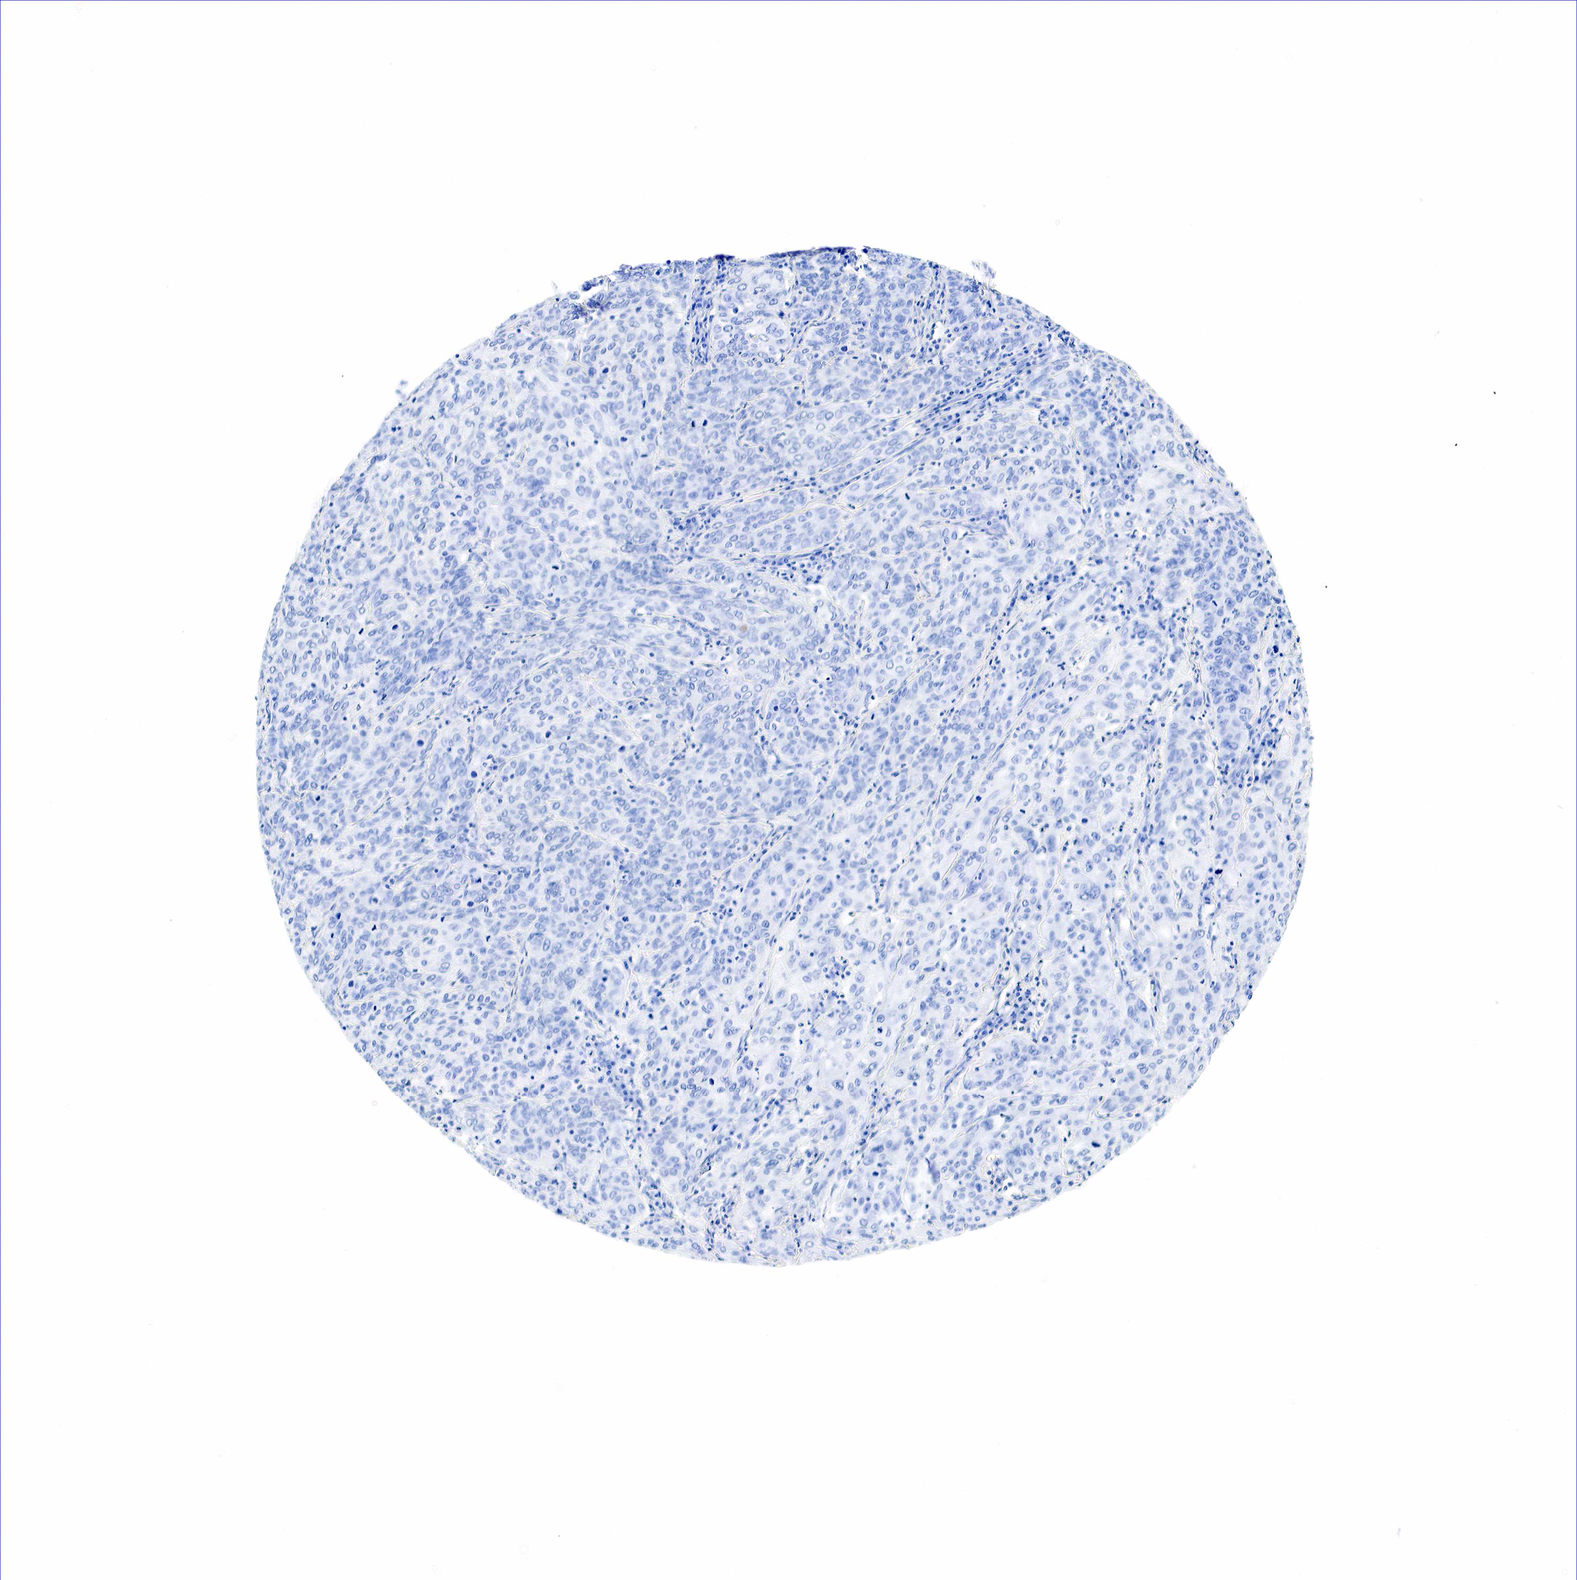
{"staining": {"intensity": "negative", "quantity": "none", "location": "none"}, "tissue": "cervical cancer", "cell_type": "Tumor cells", "image_type": "cancer", "snomed": [{"axis": "morphology", "description": "Squamous cell carcinoma, NOS"}, {"axis": "topography", "description": "Cervix"}], "caption": "IHC histopathology image of neoplastic tissue: cervical cancer (squamous cell carcinoma) stained with DAB displays no significant protein expression in tumor cells.", "gene": "GAST", "patient": {"sex": "female", "age": 38}}